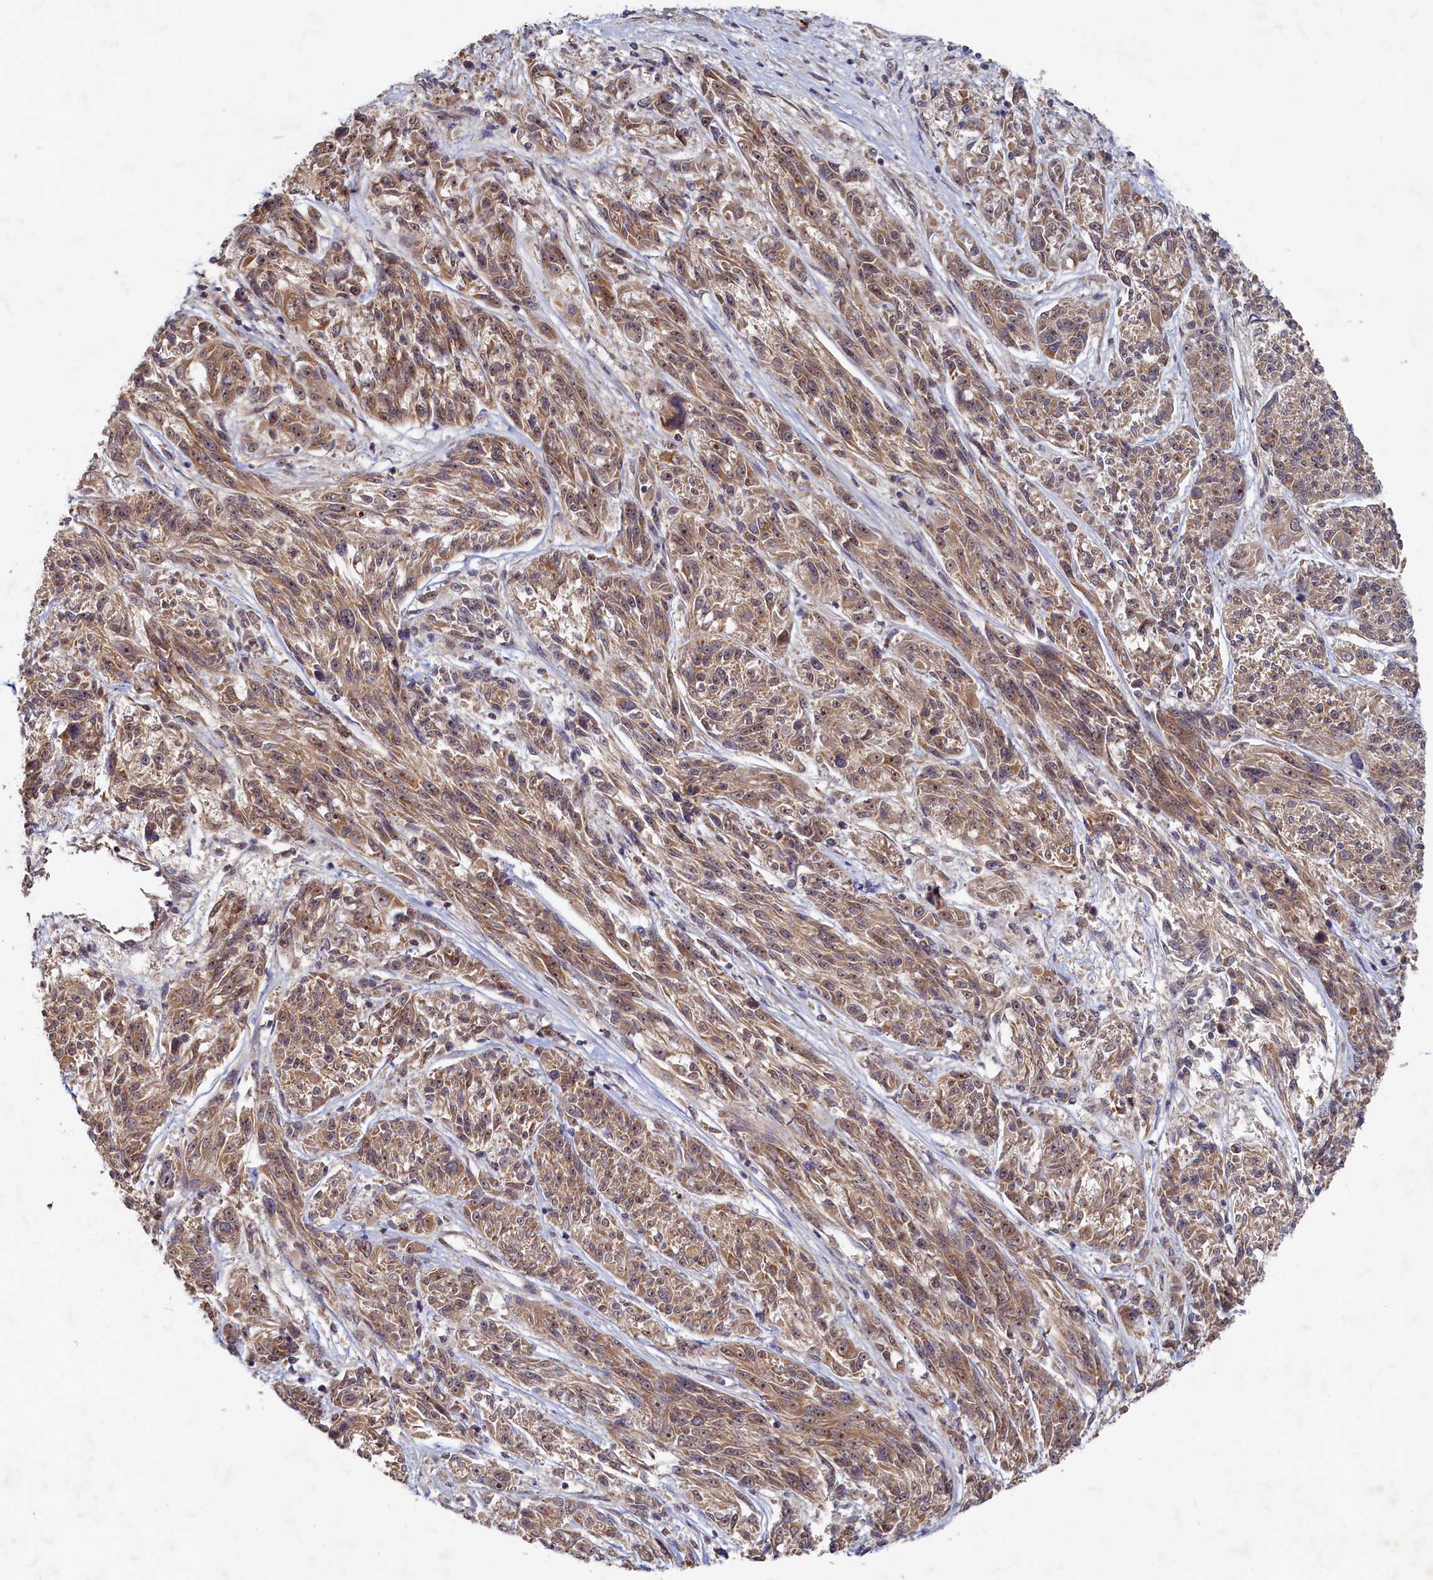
{"staining": {"intensity": "weak", "quantity": ">75%", "location": "cytoplasmic/membranous"}, "tissue": "melanoma", "cell_type": "Tumor cells", "image_type": "cancer", "snomed": [{"axis": "morphology", "description": "Malignant melanoma, NOS"}, {"axis": "topography", "description": "Skin"}], "caption": "Weak cytoplasmic/membranous positivity is identified in about >75% of tumor cells in malignant melanoma. The staining was performed using DAB, with brown indicating positive protein expression. Nuclei are stained blue with hematoxylin.", "gene": "CEP20", "patient": {"sex": "male", "age": 53}}